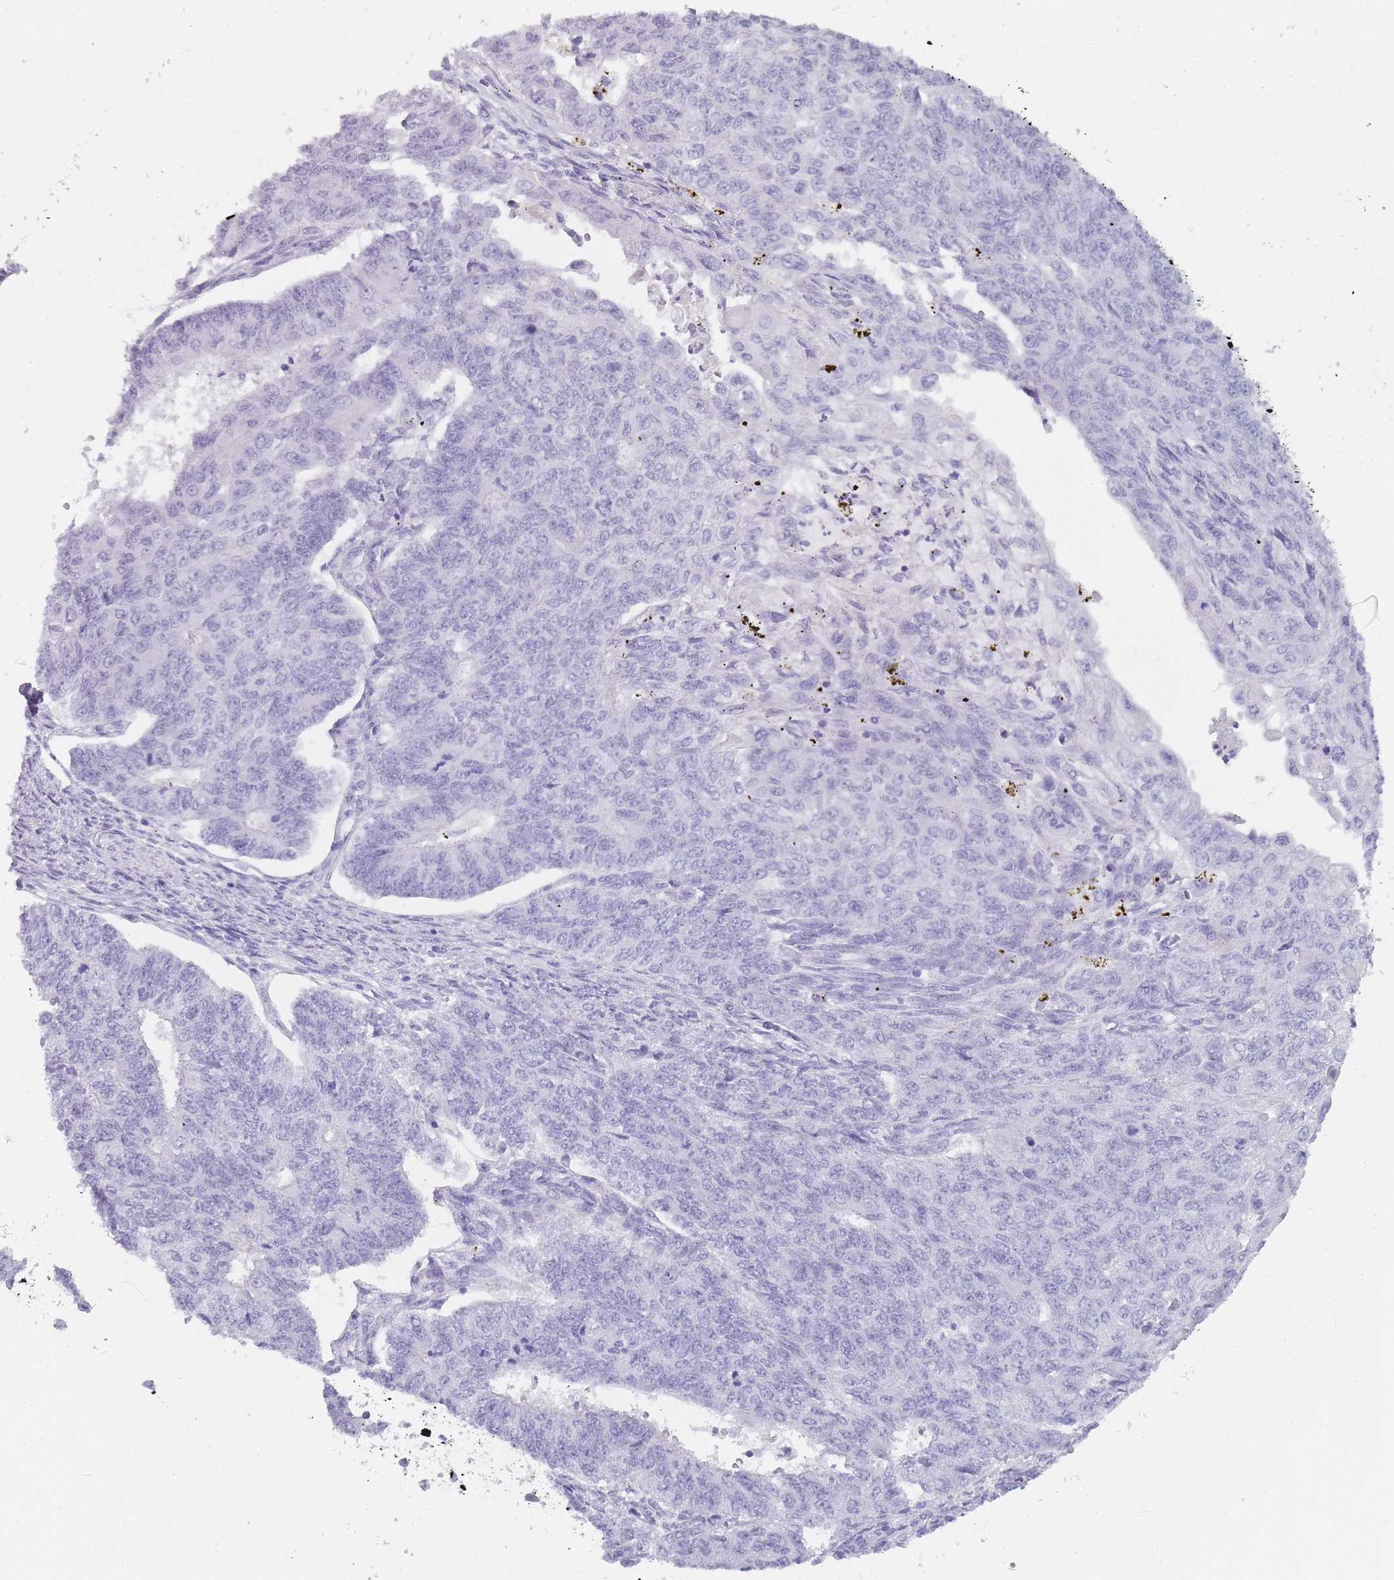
{"staining": {"intensity": "negative", "quantity": "none", "location": "none"}, "tissue": "endometrial cancer", "cell_type": "Tumor cells", "image_type": "cancer", "snomed": [{"axis": "morphology", "description": "Adenocarcinoma, NOS"}, {"axis": "topography", "description": "Endometrium"}], "caption": "A histopathology image of endometrial cancer (adenocarcinoma) stained for a protein reveals no brown staining in tumor cells.", "gene": "TCP11", "patient": {"sex": "female", "age": 32}}